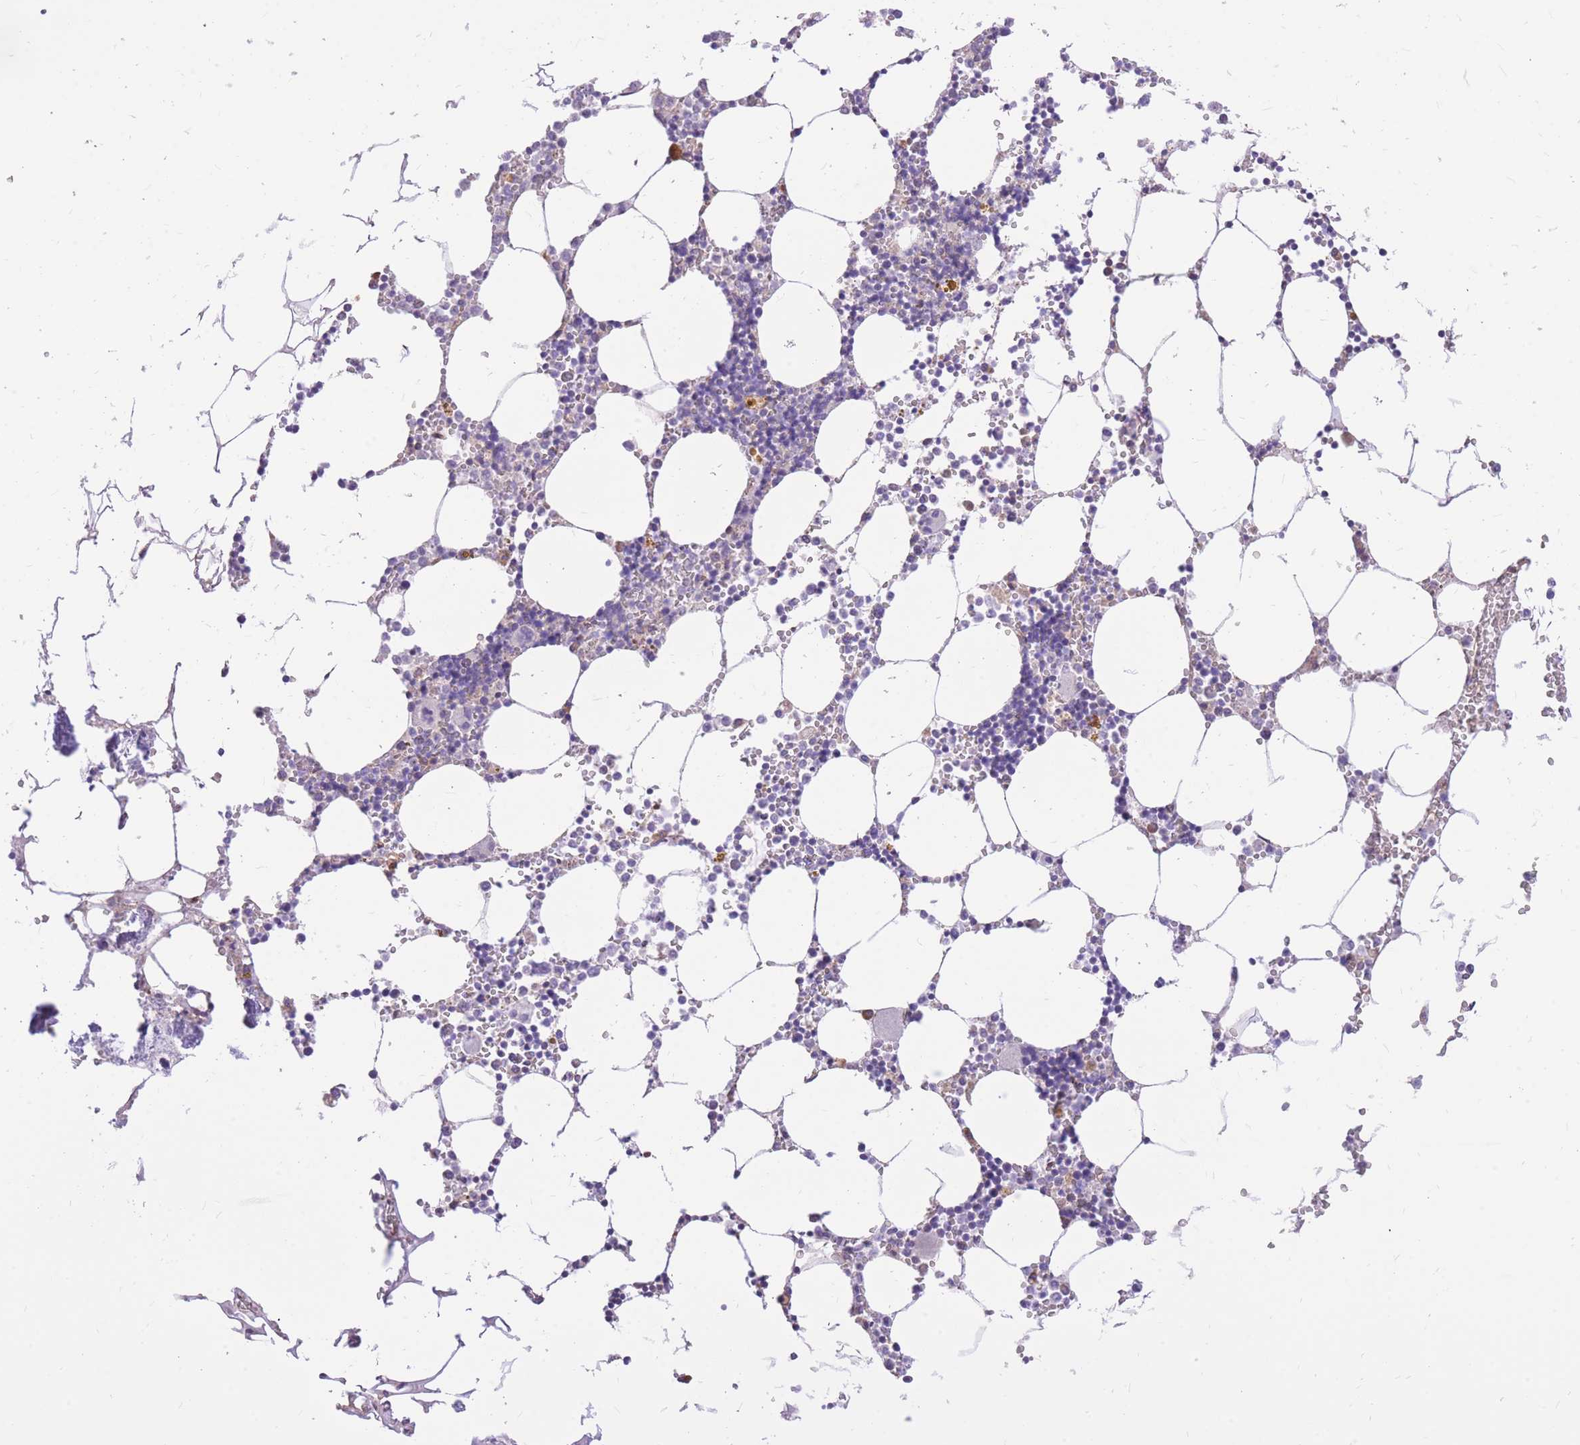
{"staining": {"intensity": "moderate", "quantity": "<25%", "location": "cytoplasmic/membranous"}, "tissue": "bone marrow", "cell_type": "Hematopoietic cells", "image_type": "normal", "snomed": [{"axis": "morphology", "description": "Normal tissue, NOS"}, {"axis": "topography", "description": "Bone marrow"}], "caption": "Hematopoietic cells demonstrate low levels of moderate cytoplasmic/membranous positivity in approximately <25% of cells in unremarkable bone marrow.", "gene": "TOPAZ1", "patient": {"sex": "male", "age": 54}}